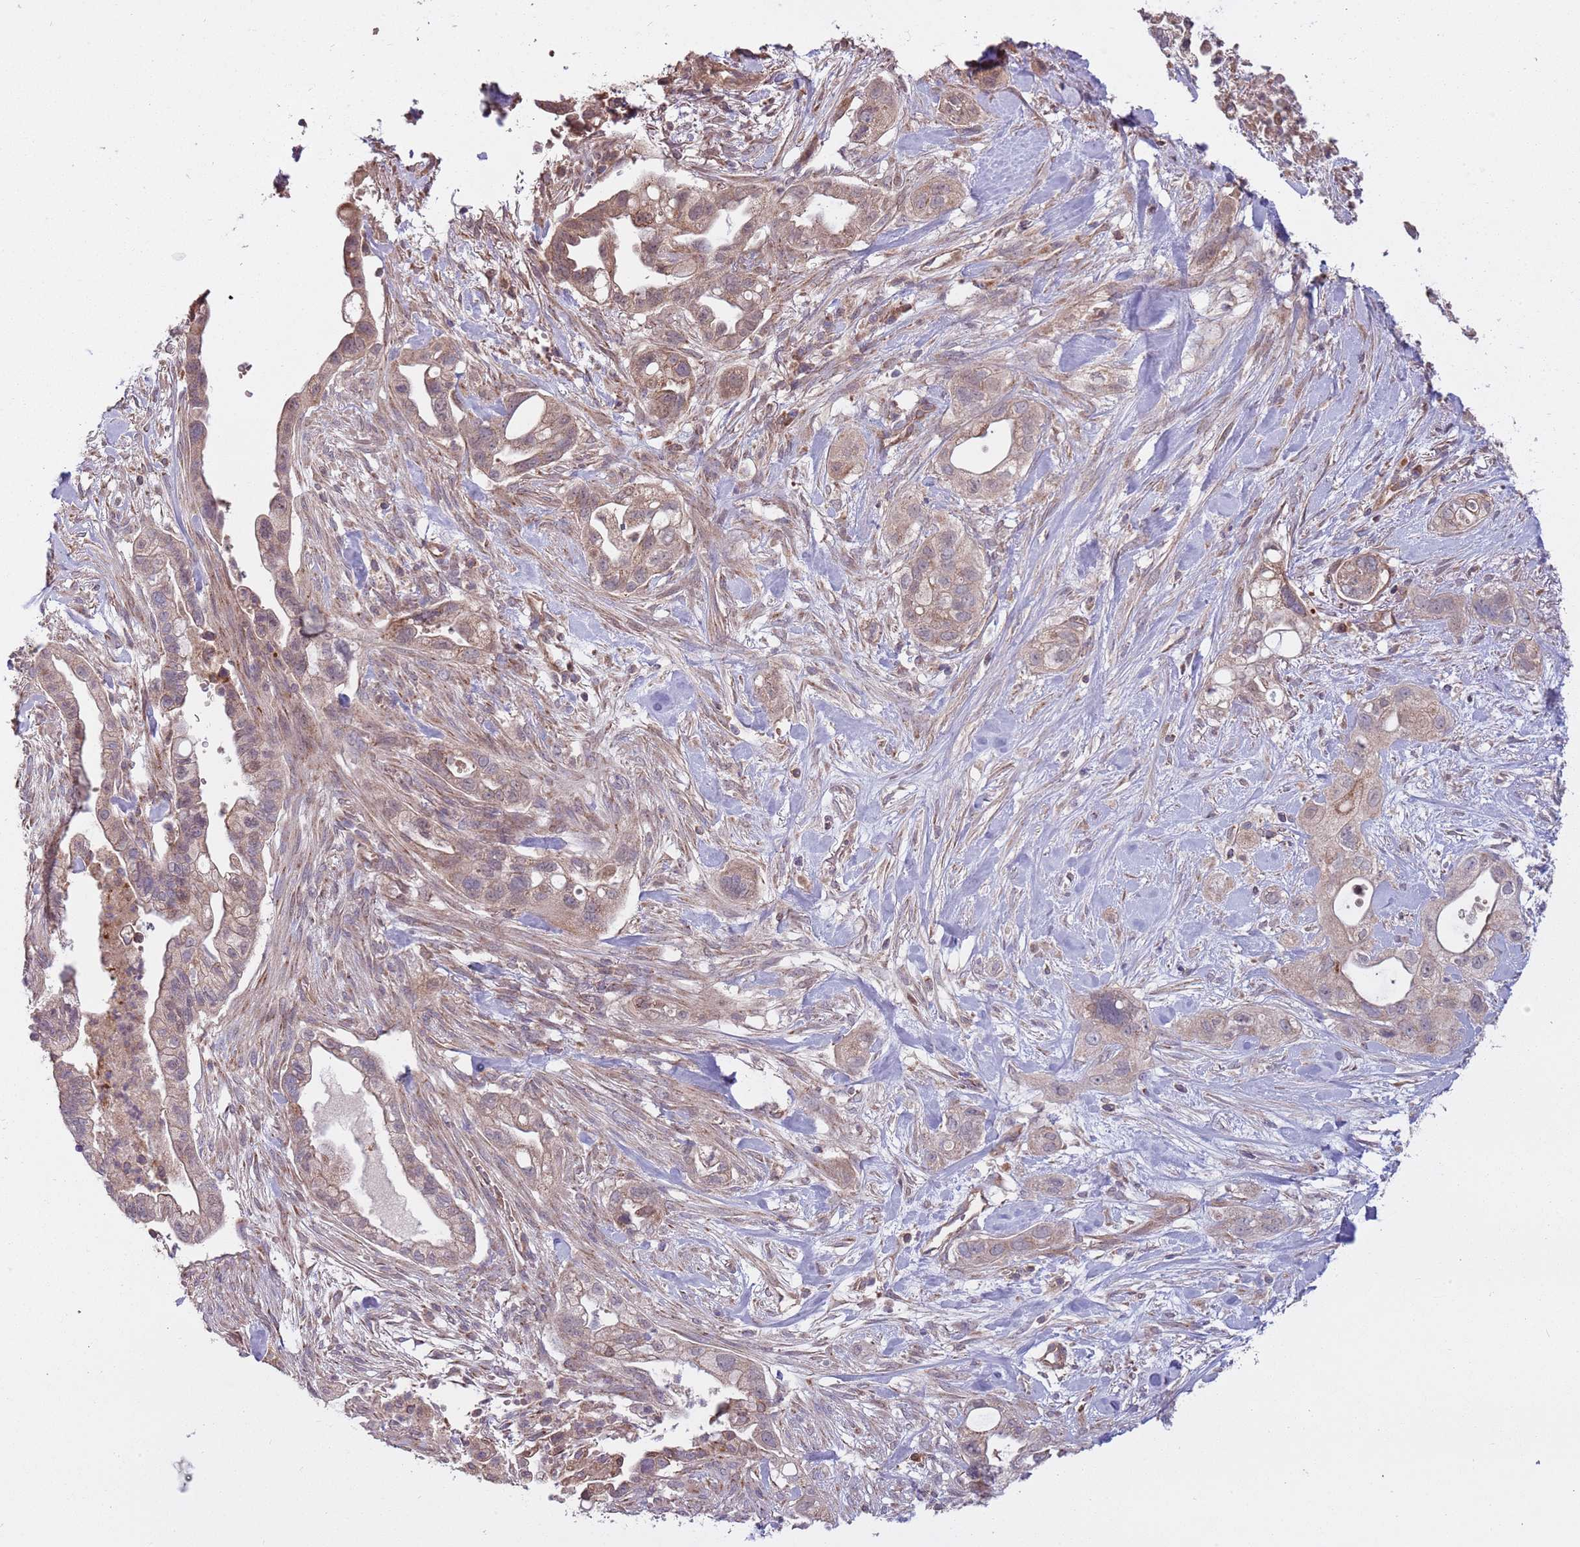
{"staining": {"intensity": "moderate", "quantity": "<25%", "location": "cytoplasmic/membranous,nuclear"}, "tissue": "pancreatic cancer", "cell_type": "Tumor cells", "image_type": "cancer", "snomed": [{"axis": "morphology", "description": "Adenocarcinoma, NOS"}, {"axis": "topography", "description": "Pancreas"}], "caption": "Immunohistochemistry of human pancreatic adenocarcinoma reveals low levels of moderate cytoplasmic/membranous and nuclear staining in approximately <25% of tumor cells.", "gene": "RNF181", "patient": {"sex": "male", "age": 44}}